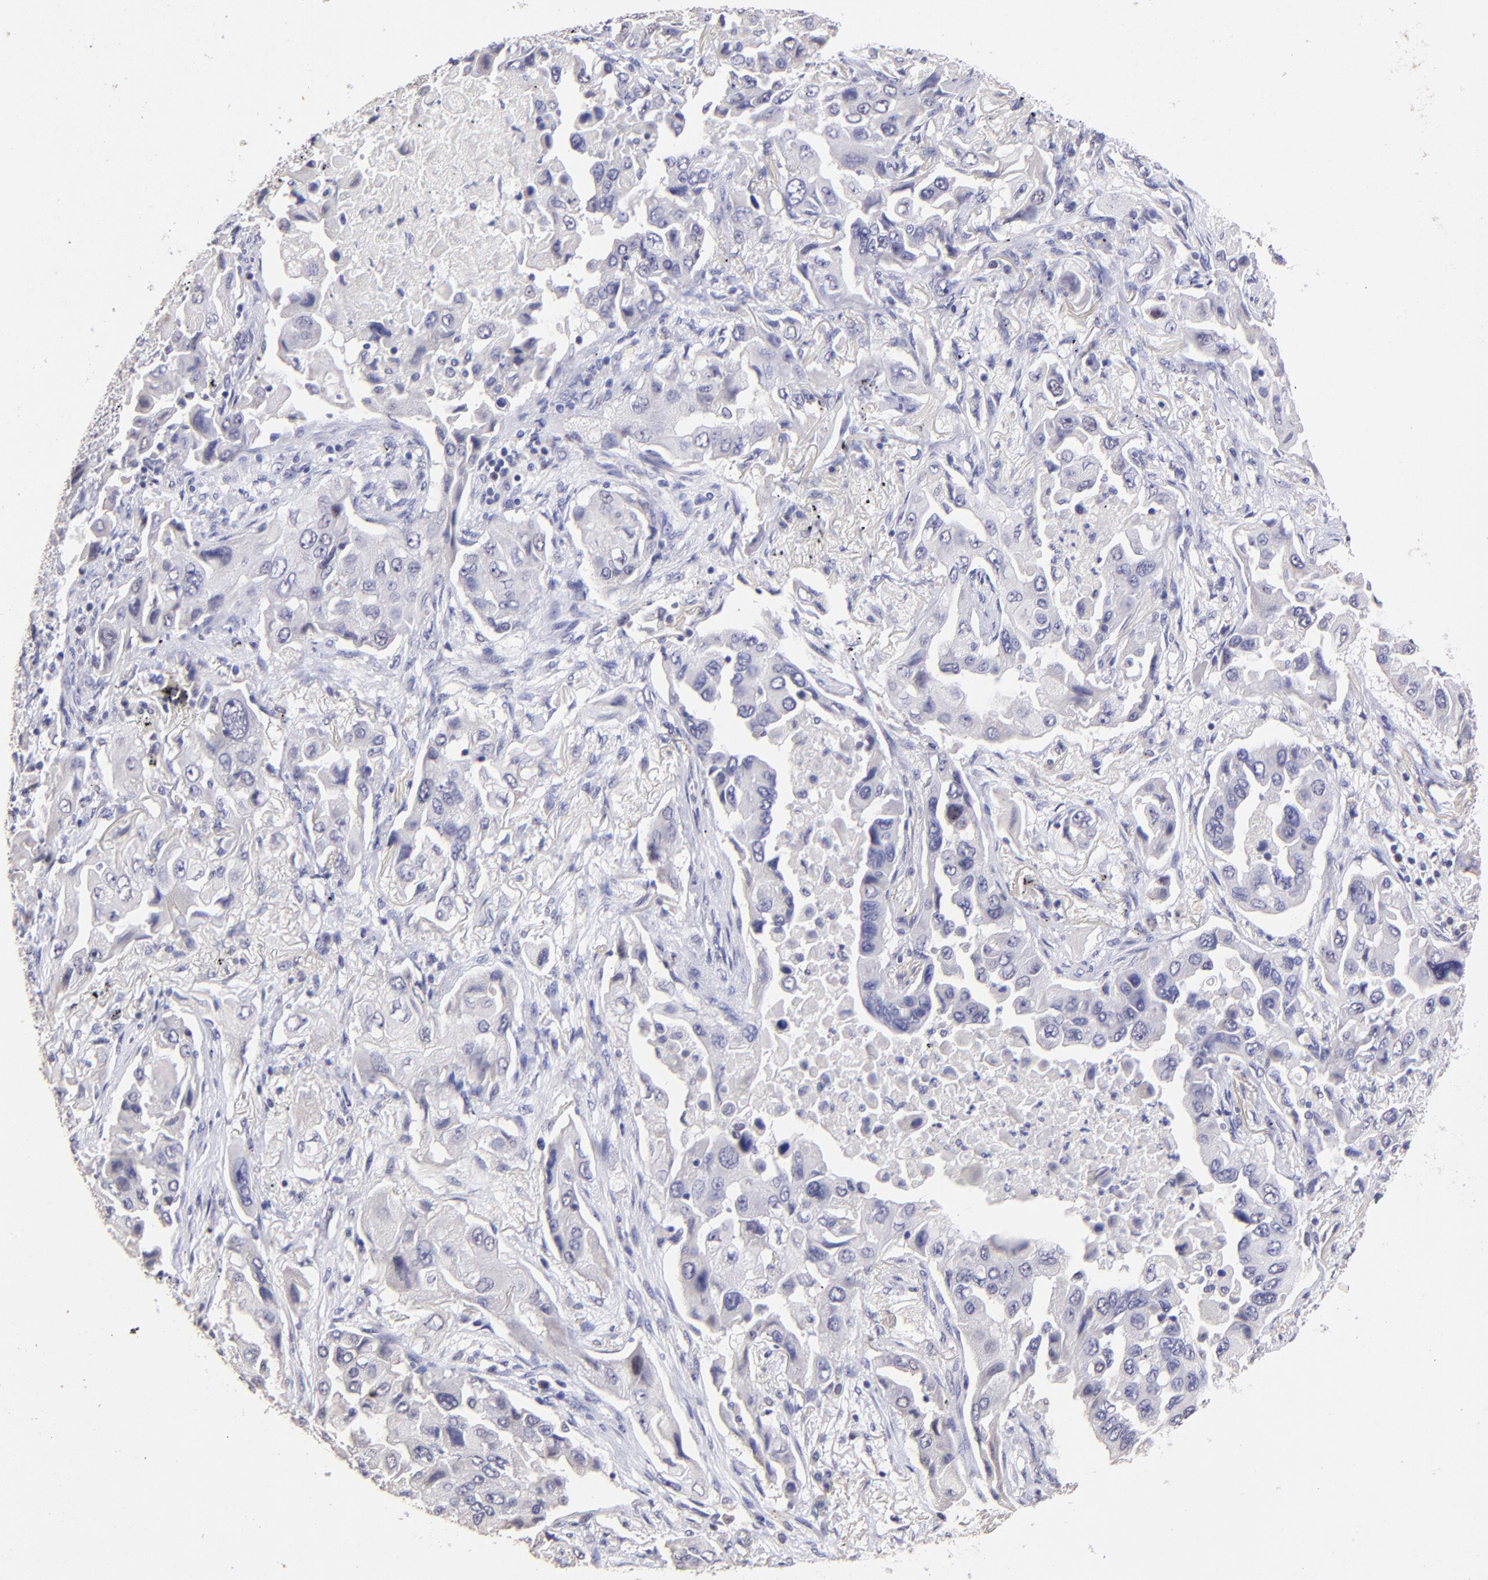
{"staining": {"intensity": "weak", "quantity": "<25%", "location": "nuclear"}, "tissue": "lung cancer", "cell_type": "Tumor cells", "image_type": "cancer", "snomed": [{"axis": "morphology", "description": "Adenocarcinoma, NOS"}, {"axis": "topography", "description": "Lung"}], "caption": "Protein analysis of lung adenocarcinoma exhibits no significant expression in tumor cells. Brightfield microscopy of IHC stained with DAB (3,3'-diaminobenzidine) (brown) and hematoxylin (blue), captured at high magnification.", "gene": "DNMT1", "patient": {"sex": "female", "age": 65}}